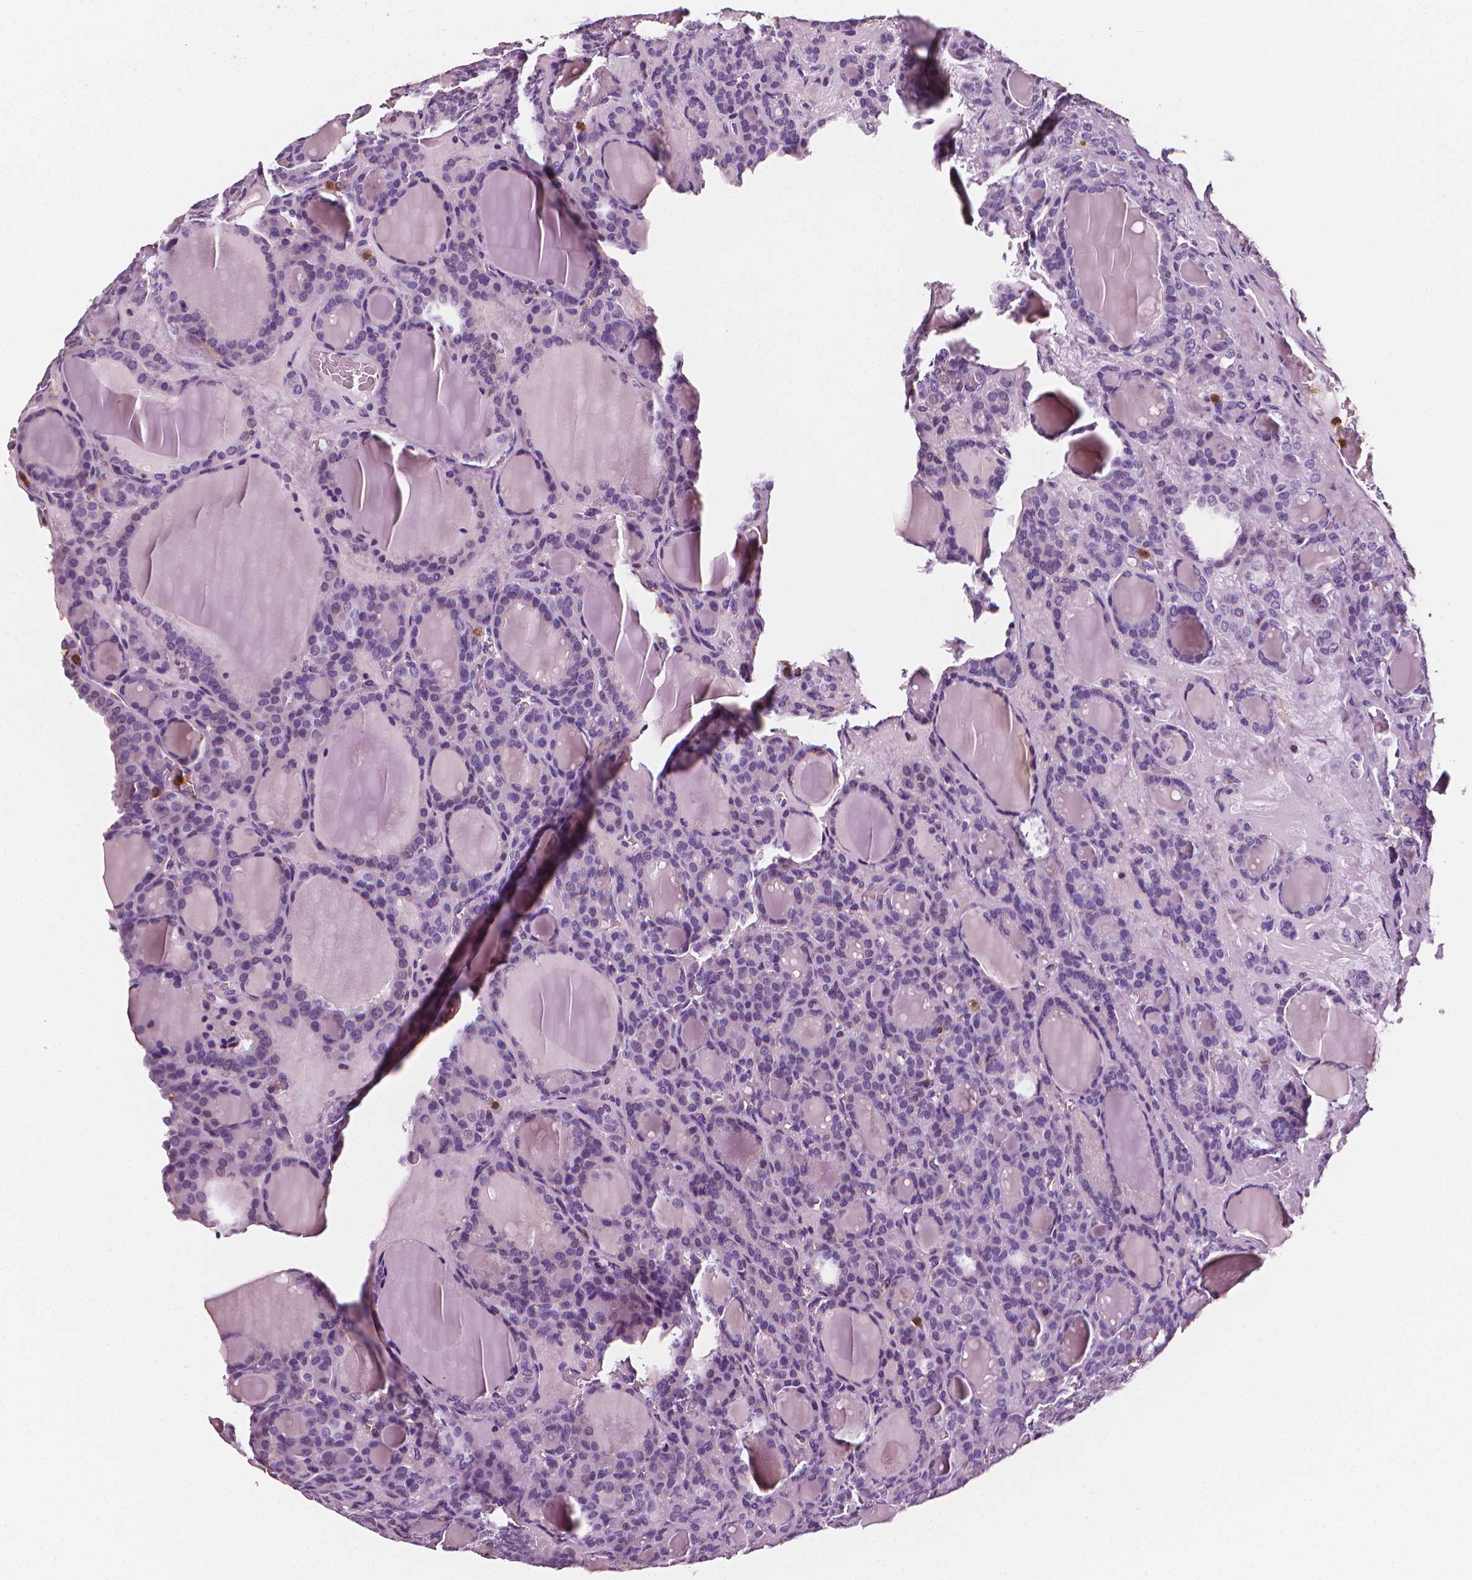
{"staining": {"intensity": "negative", "quantity": "none", "location": "none"}, "tissue": "thyroid cancer", "cell_type": "Tumor cells", "image_type": "cancer", "snomed": [{"axis": "morphology", "description": "Normal tissue, NOS"}, {"axis": "morphology", "description": "Follicular adenoma carcinoma, NOS"}, {"axis": "topography", "description": "Thyroid gland"}], "caption": "Immunohistochemistry (IHC) photomicrograph of neoplastic tissue: thyroid cancer (follicular adenoma carcinoma) stained with DAB reveals no significant protein positivity in tumor cells.", "gene": "PTPRC", "patient": {"sex": "female", "age": 31}}